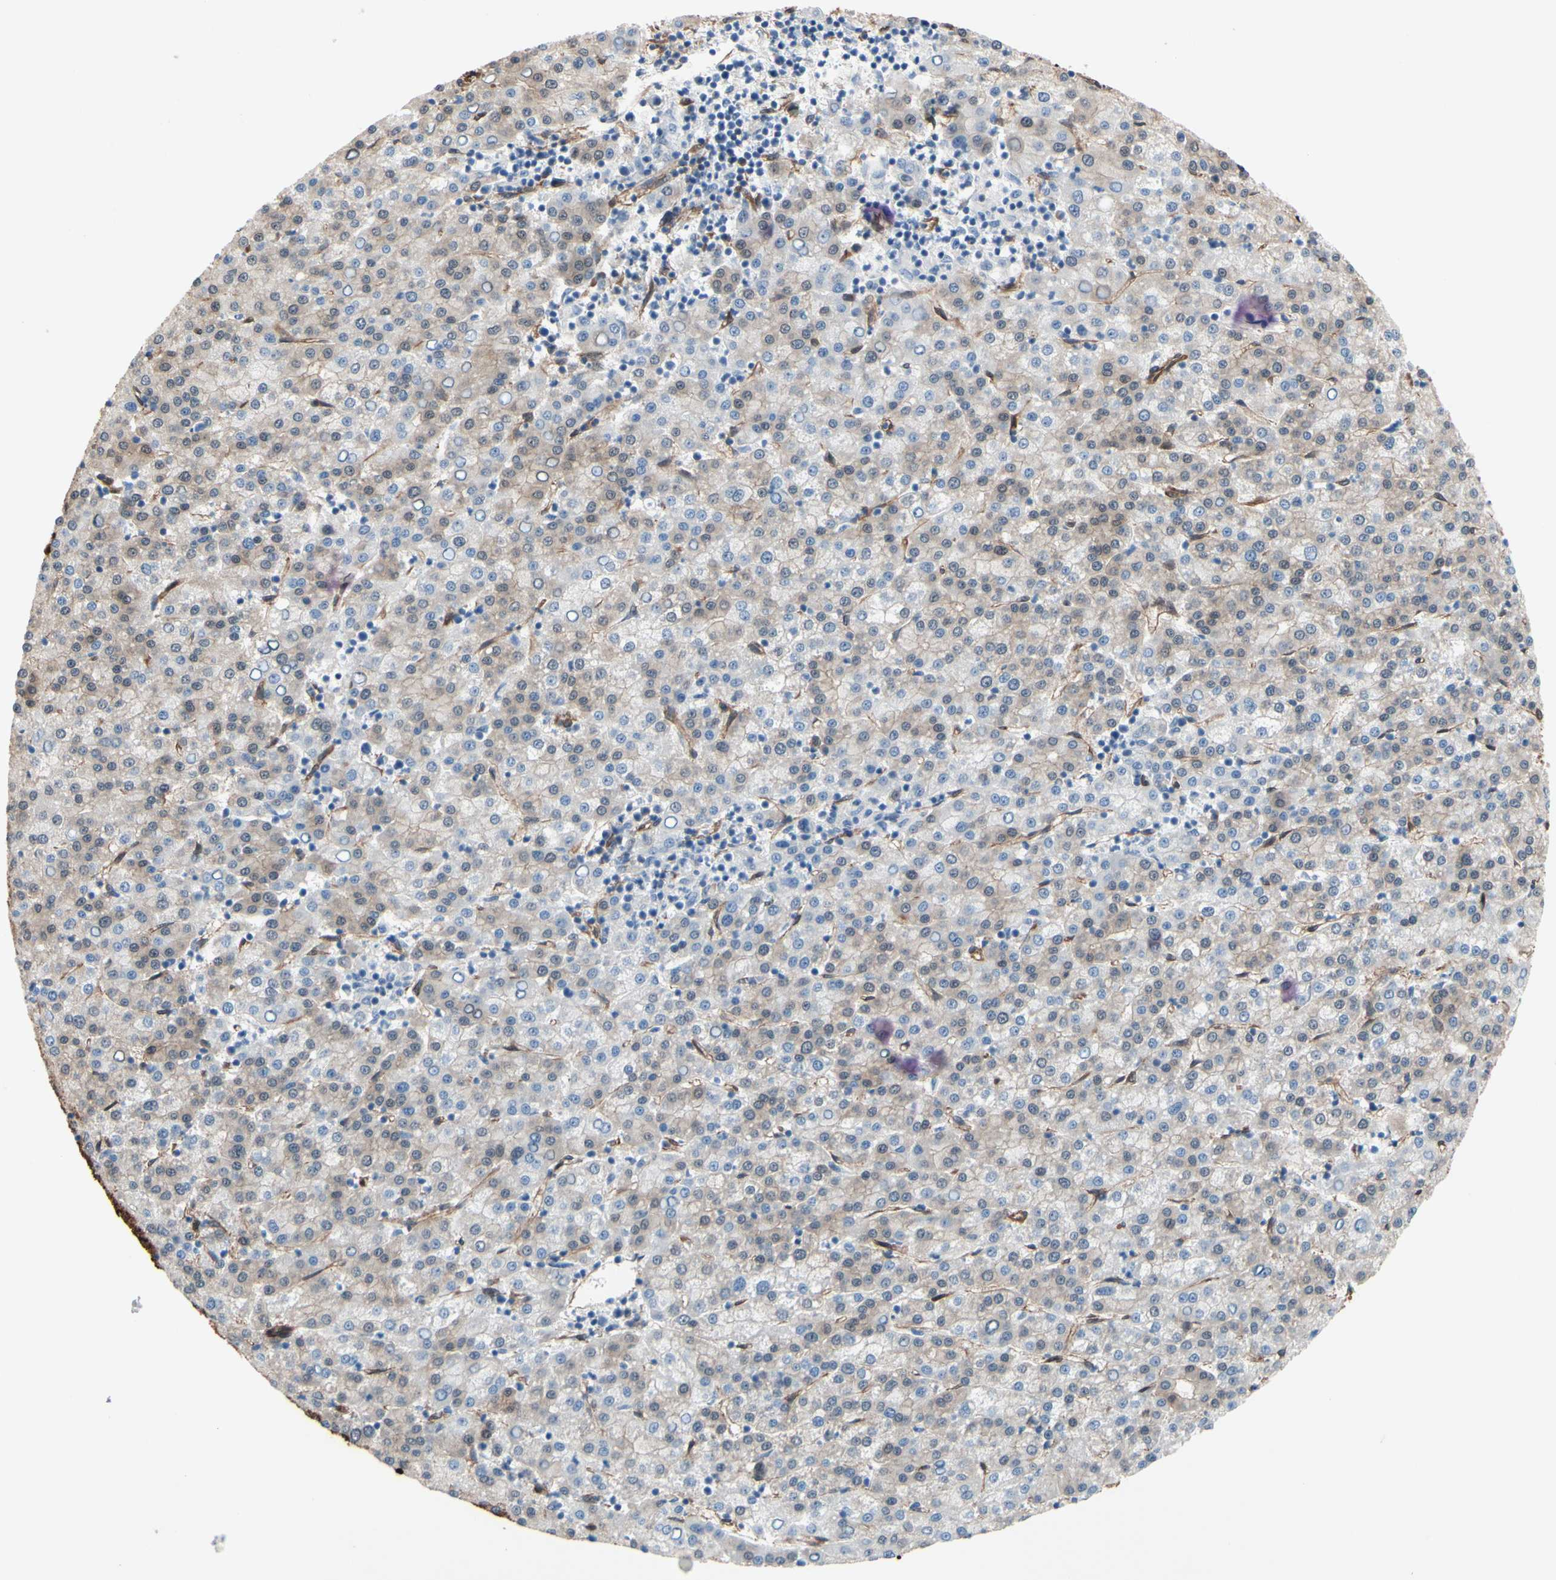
{"staining": {"intensity": "weak", "quantity": "25%-75%", "location": "cytoplasmic/membranous"}, "tissue": "liver cancer", "cell_type": "Tumor cells", "image_type": "cancer", "snomed": [{"axis": "morphology", "description": "Carcinoma, Hepatocellular, NOS"}, {"axis": "topography", "description": "Liver"}], "caption": "Immunohistochemical staining of liver cancer (hepatocellular carcinoma) demonstrates weak cytoplasmic/membranous protein staining in approximately 25%-75% of tumor cells. The staining was performed using DAB to visualize the protein expression in brown, while the nuclei were stained in blue with hematoxylin (Magnification: 20x).", "gene": "CTTNBP2", "patient": {"sex": "female", "age": 58}}